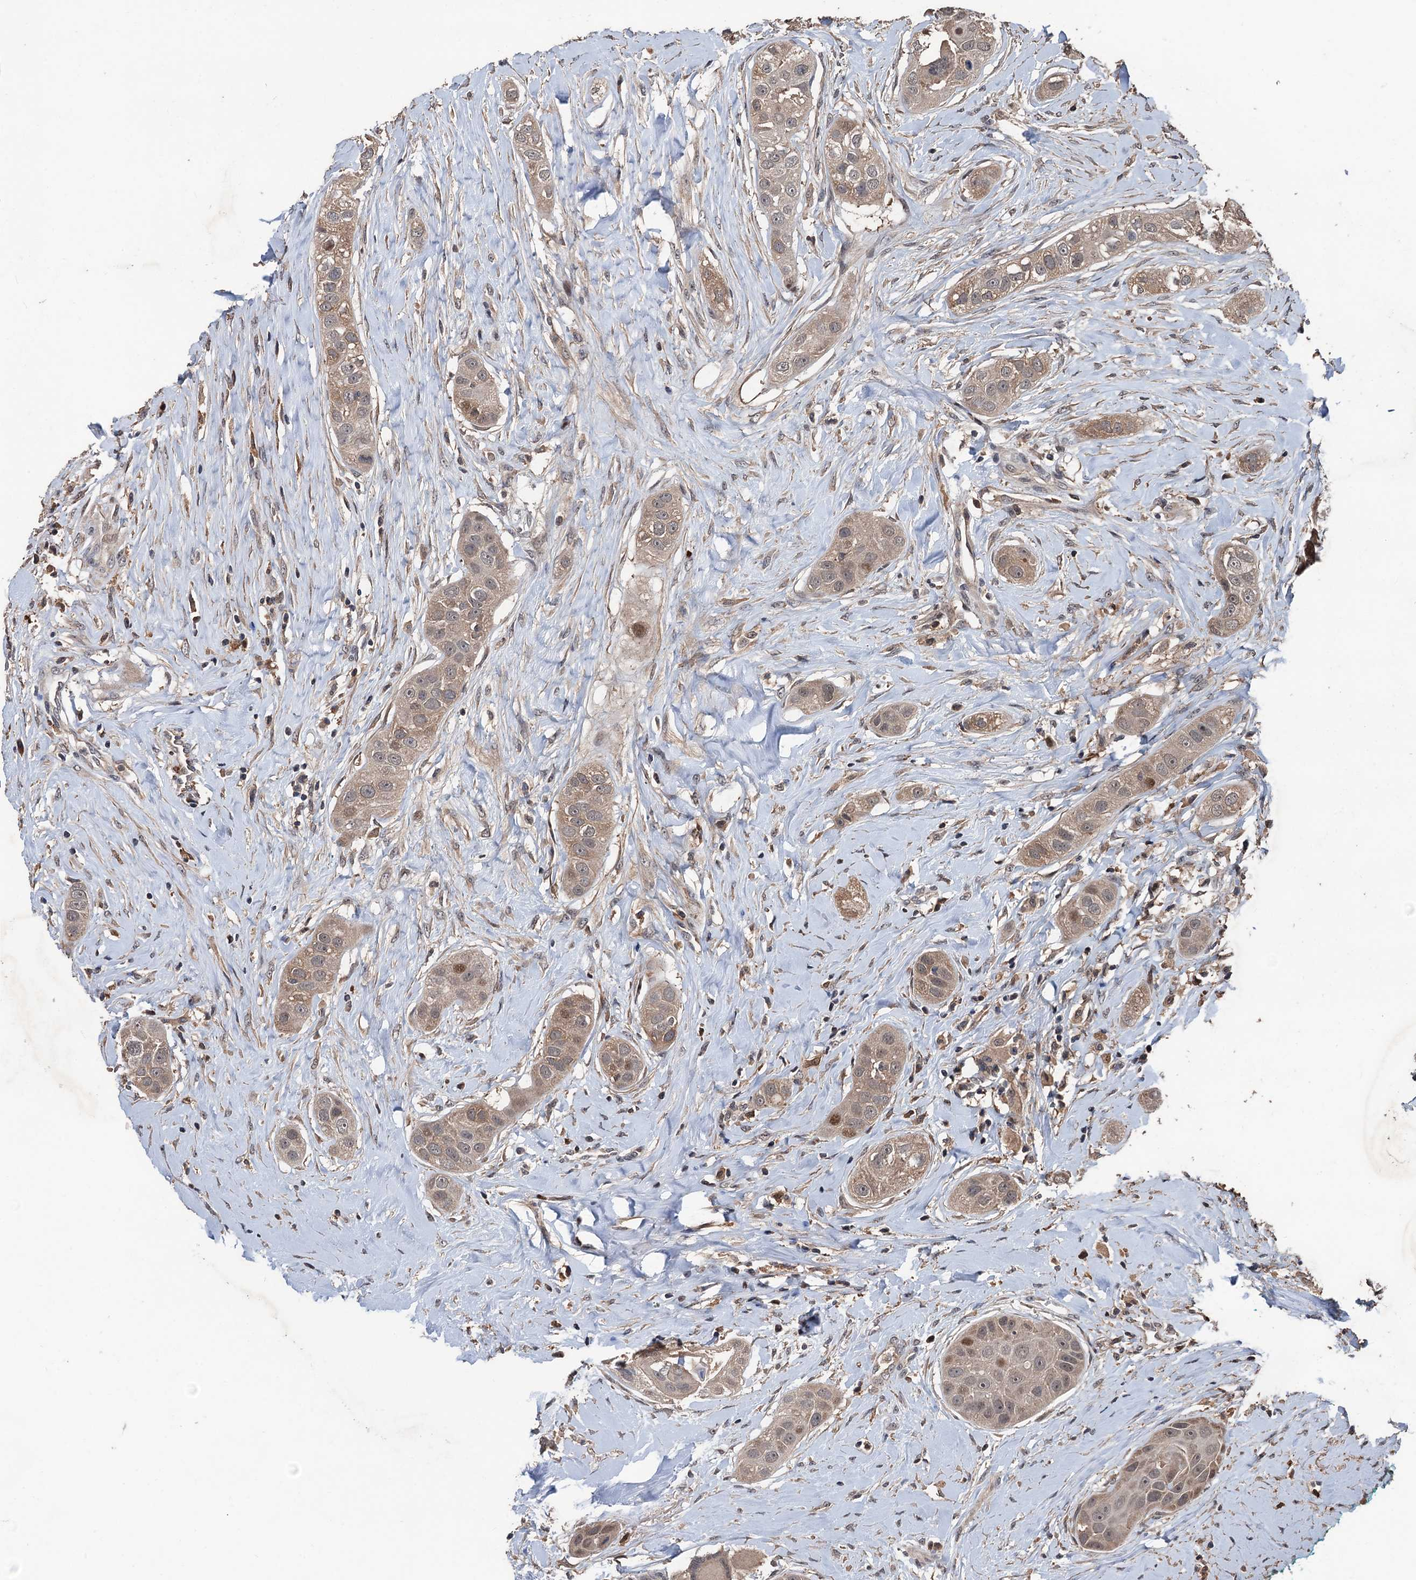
{"staining": {"intensity": "weak", "quantity": "25%-75%", "location": "cytoplasmic/membranous,nuclear"}, "tissue": "head and neck cancer", "cell_type": "Tumor cells", "image_type": "cancer", "snomed": [{"axis": "morphology", "description": "Normal tissue, NOS"}, {"axis": "morphology", "description": "Squamous cell carcinoma, NOS"}, {"axis": "topography", "description": "Skeletal muscle"}, {"axis": "topography", "description": "Head-Neck"}], "caption": "Head and neck cancer stained for a protein (brown) shows weak cytoplasmic/membranous and nuclear positive expression in about 25%-75% of tumor cells.", "gene": "ZNF438", "patient": {"sex": "male", "age": 51}}